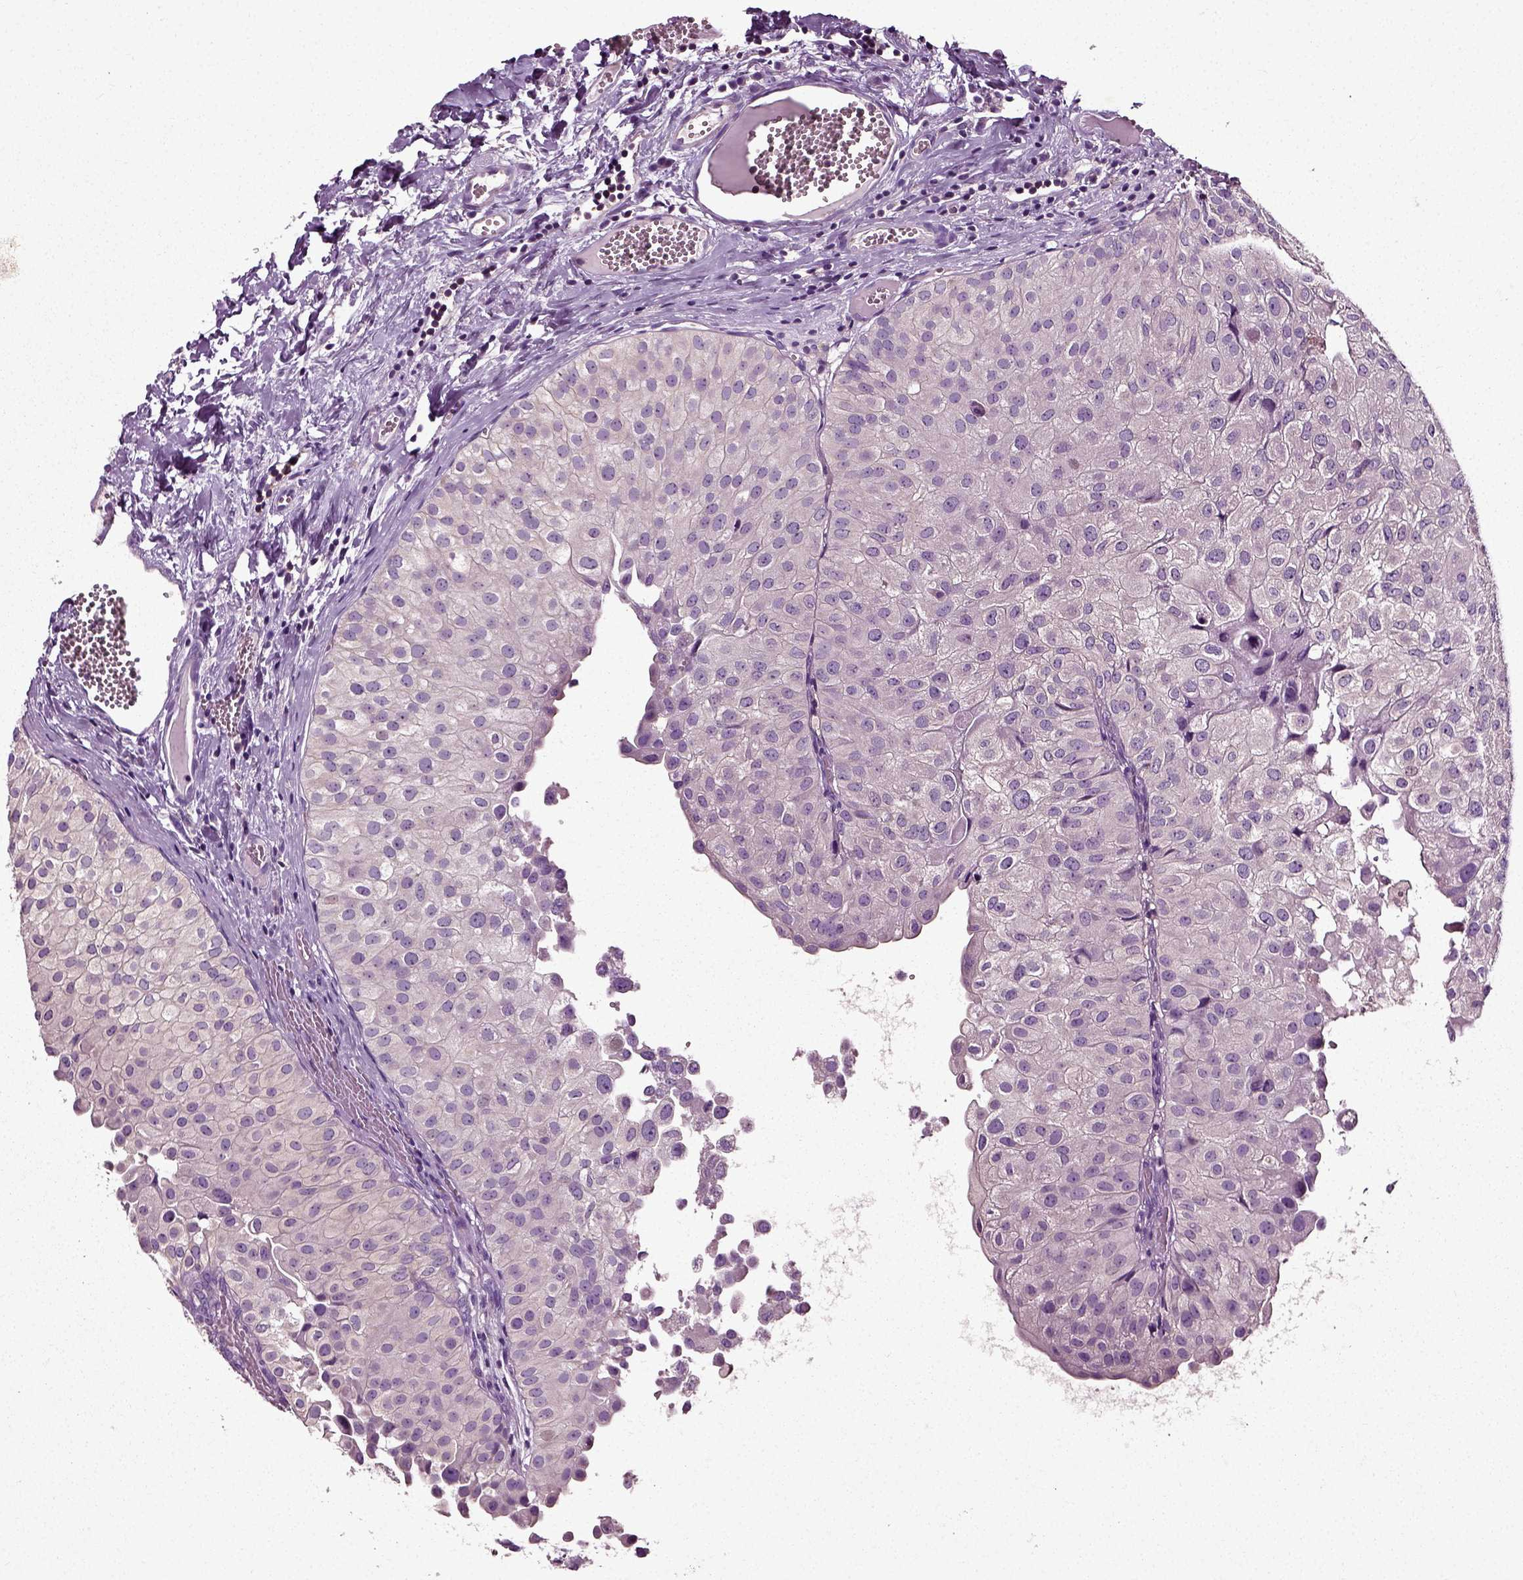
{"staining": {"intensity": "negative", "quantity": "none", "location": "none"}, "tissue": "urothelial cancer", "cell_type": "Tumor cells", "image_type": "cancer", "snomed": [{"axis": "morphology", "description": "Urothelial carcinoma, Low grade"}, {"axis": "topography", "description": "Urinary bladder"}], "caption": "This is a histopathology image of immunohistochemistry staining of urothelial cancer, which shows no positivity in tumor cells.", "gene": "RHOF", "patient": {"sex": "female", "age": 78}}